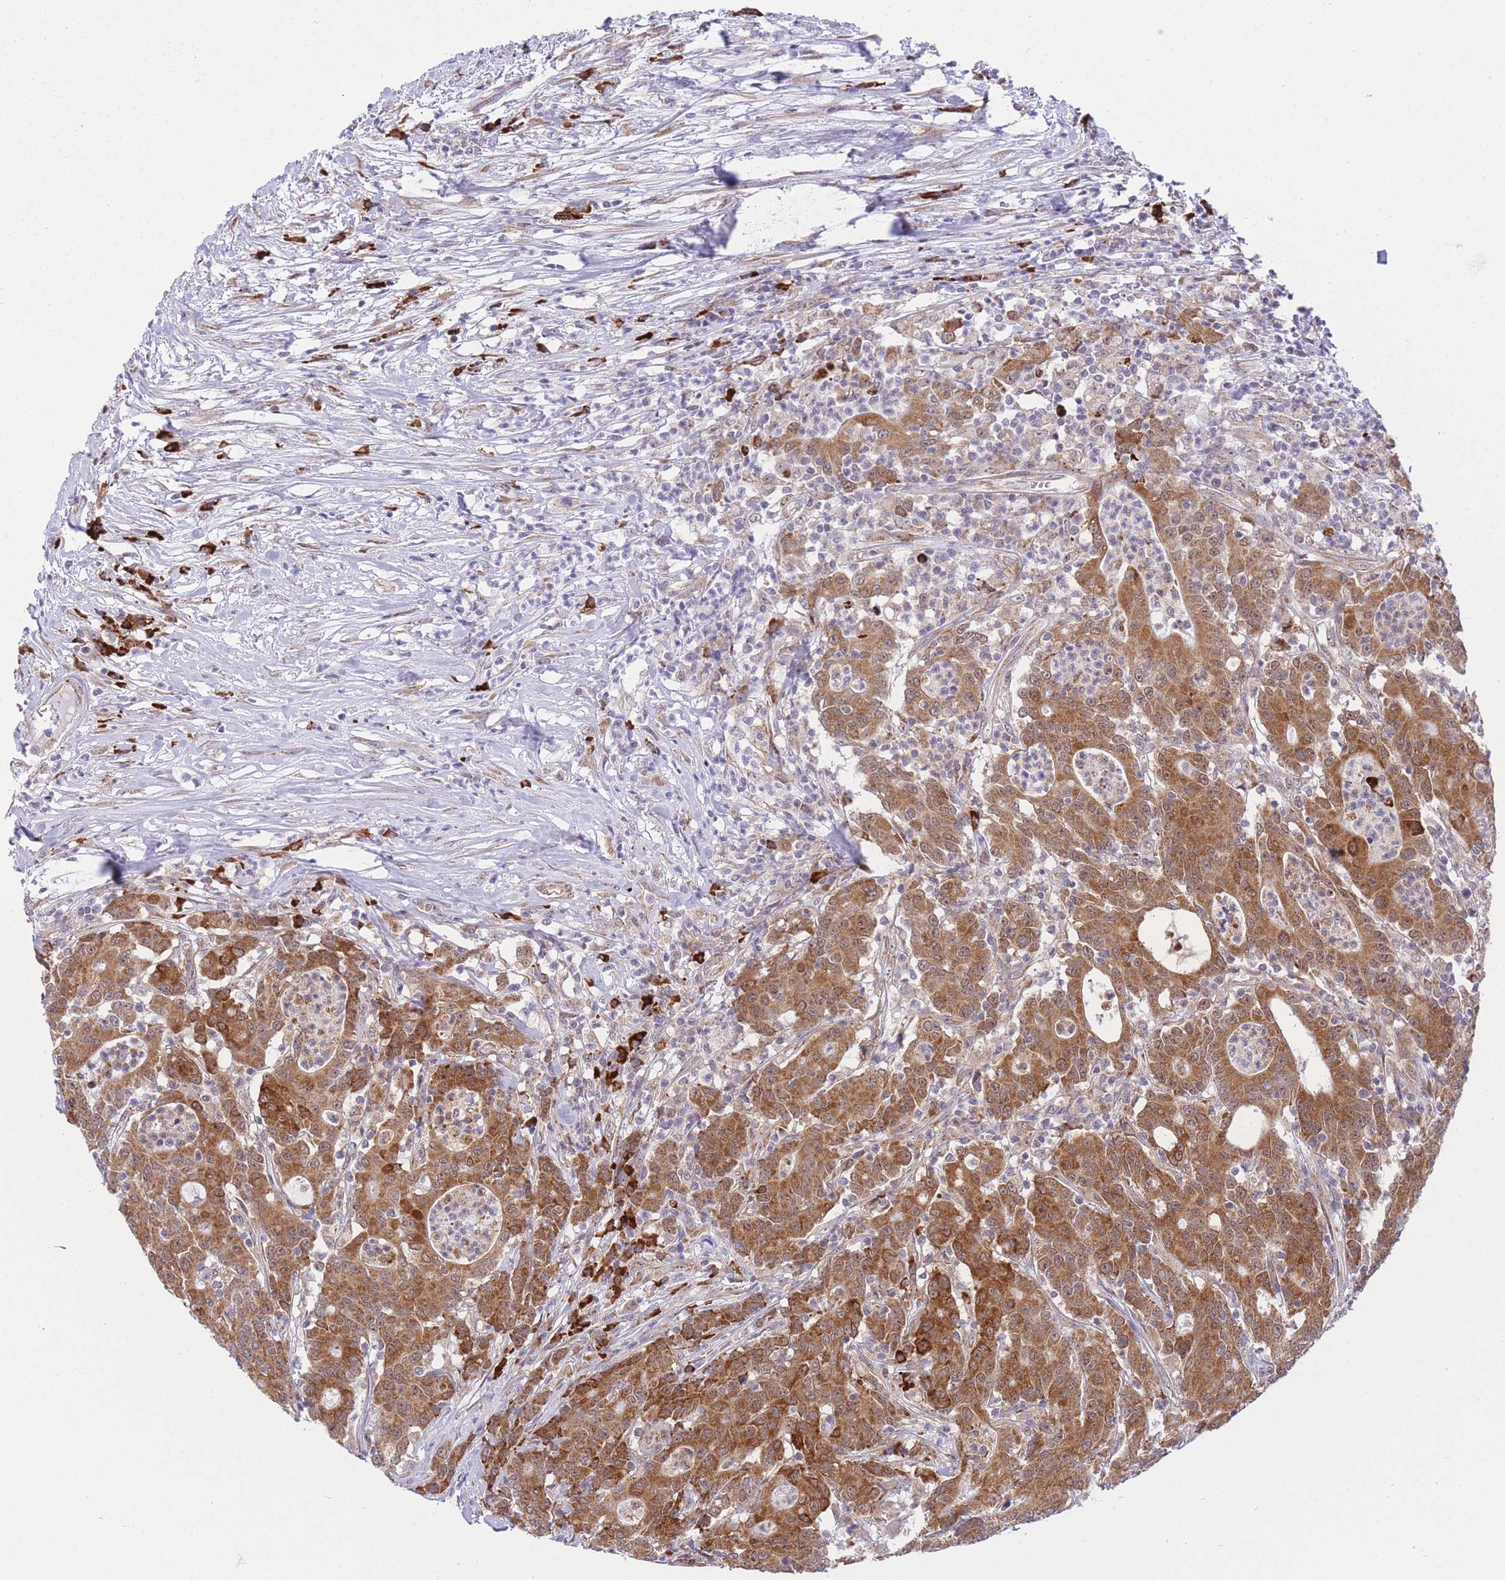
{"staining": {"intensity": "strong", "quantity": ">75%", "location": "cytoplasmic/membranous,nuclear"}, "tissue": "colorectal cancer", "cell_type": "Tumor cells", "image_type": "cancer", "snomed": [{"axis": "morphology", "description": "Adenocarcinoma, NOS"}, {"axis": "topography", "description": "Colon"}], "caption": "Colorectal cancer (adenocarcinoma) stained for a protein (brown) reveals strong cytoplasmic/membranous and nuclear positive staining in approximately >75% of tumor cells.", "gene": "EXOSC8", "patient": {"sex": "male", "age": 83}}